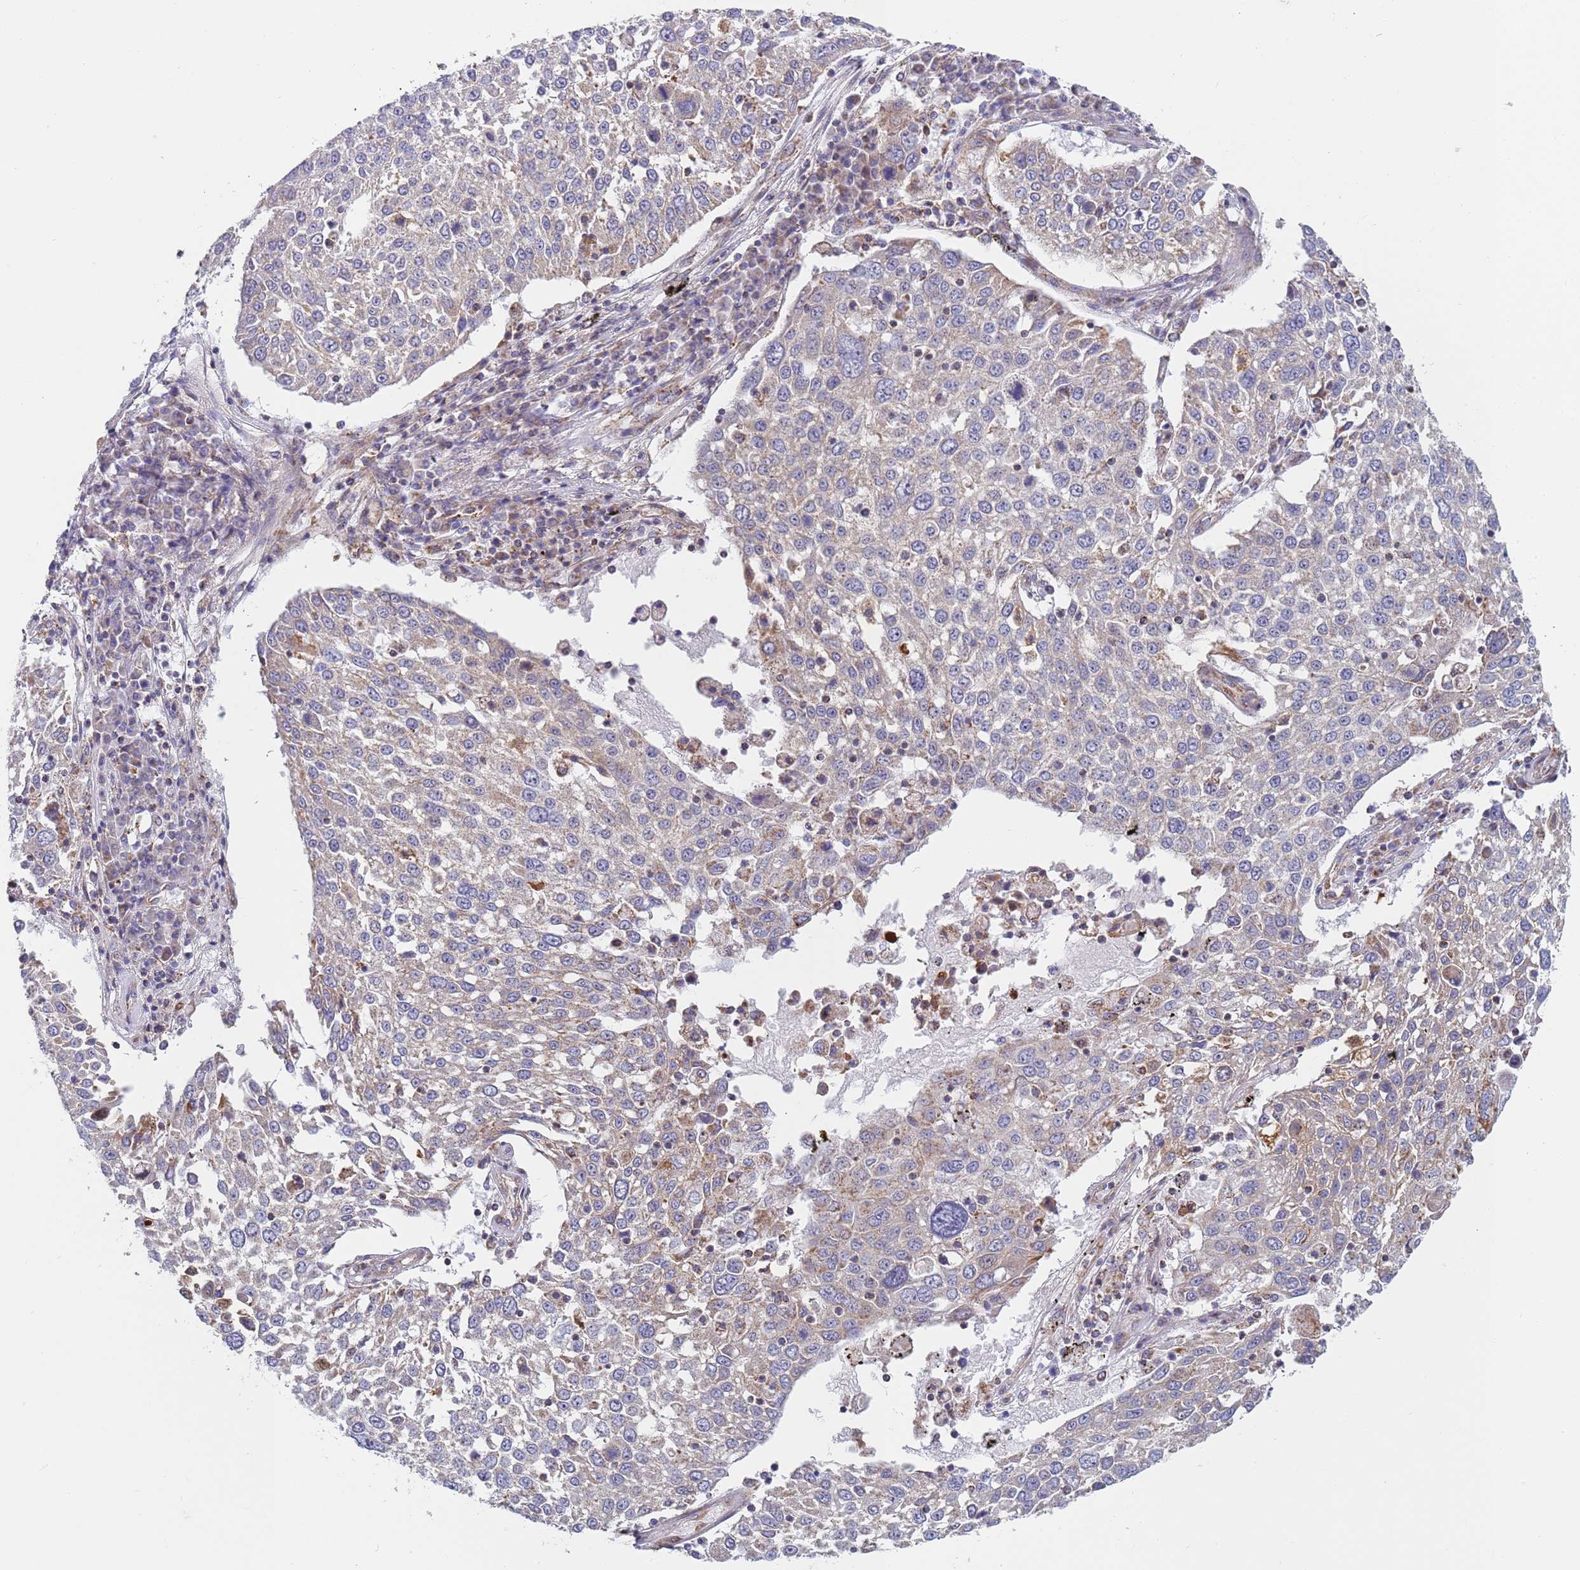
{"staining": {"intensity": "weak", "quantity": "<25%", "location": "cytoplasmic/membranous"}, "tissue": "lung cancer", "cell_type": "Tumor cells", "image_type": "cancer", "snomed": [{"axis": "morphology", "description": "Squamous cell carcinoma, NOS"}, {"axis": "topography", "description": "Lung"}], "caption": "DAB immunohistochemical staining of squamous cell carcinoma (lung) reveals no significant positivity in tumor cells. (DAB immunohistochemistry (IHC) visualized using brightfield microscopy, high magnification).", "gene": "PWWP3A", "patient": {"sex": "male", "age": 65}}